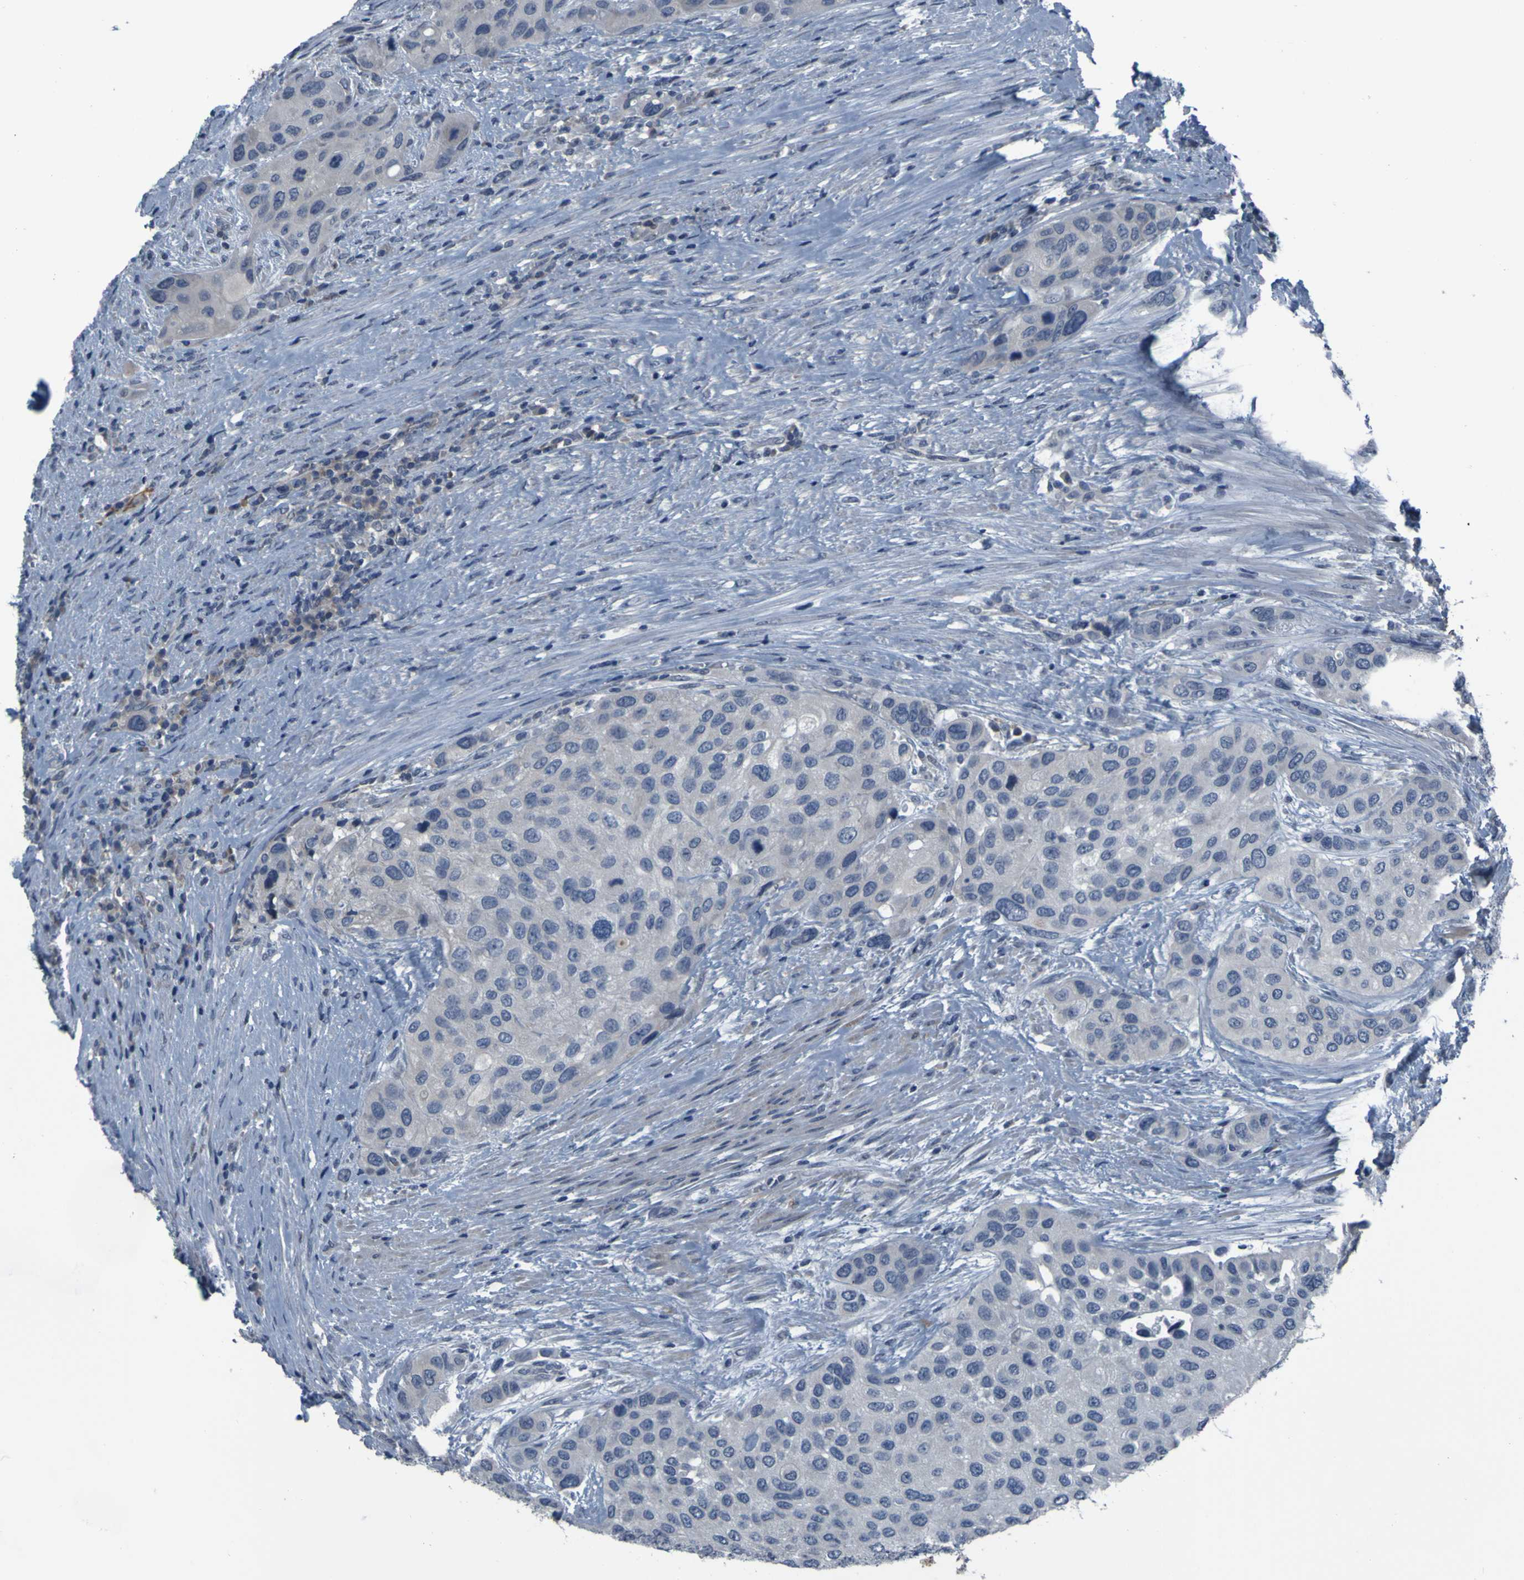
{"staining": {"intensity": "weak", "quantity": "<25%", "location": "cytoplasmic/membranous"}, "tissue": "urothelial cancer", "cell_type": "Tumor cells", "image_type": "cancer", "snomed": [{"axis": "morphology", "description": "Urothelial carcinoma, High grade"}, {"axis": "topography", "description": "Urinary bladder"}], "caption": "Immunohistochemistry photomicrograph of neoplastic tissue: human urothelial cancer stained with DAB demonstrates no significant protein staining in tumor cells.", "gene": "OSTM1", "patient": {"sex": "female", "age": 56}}